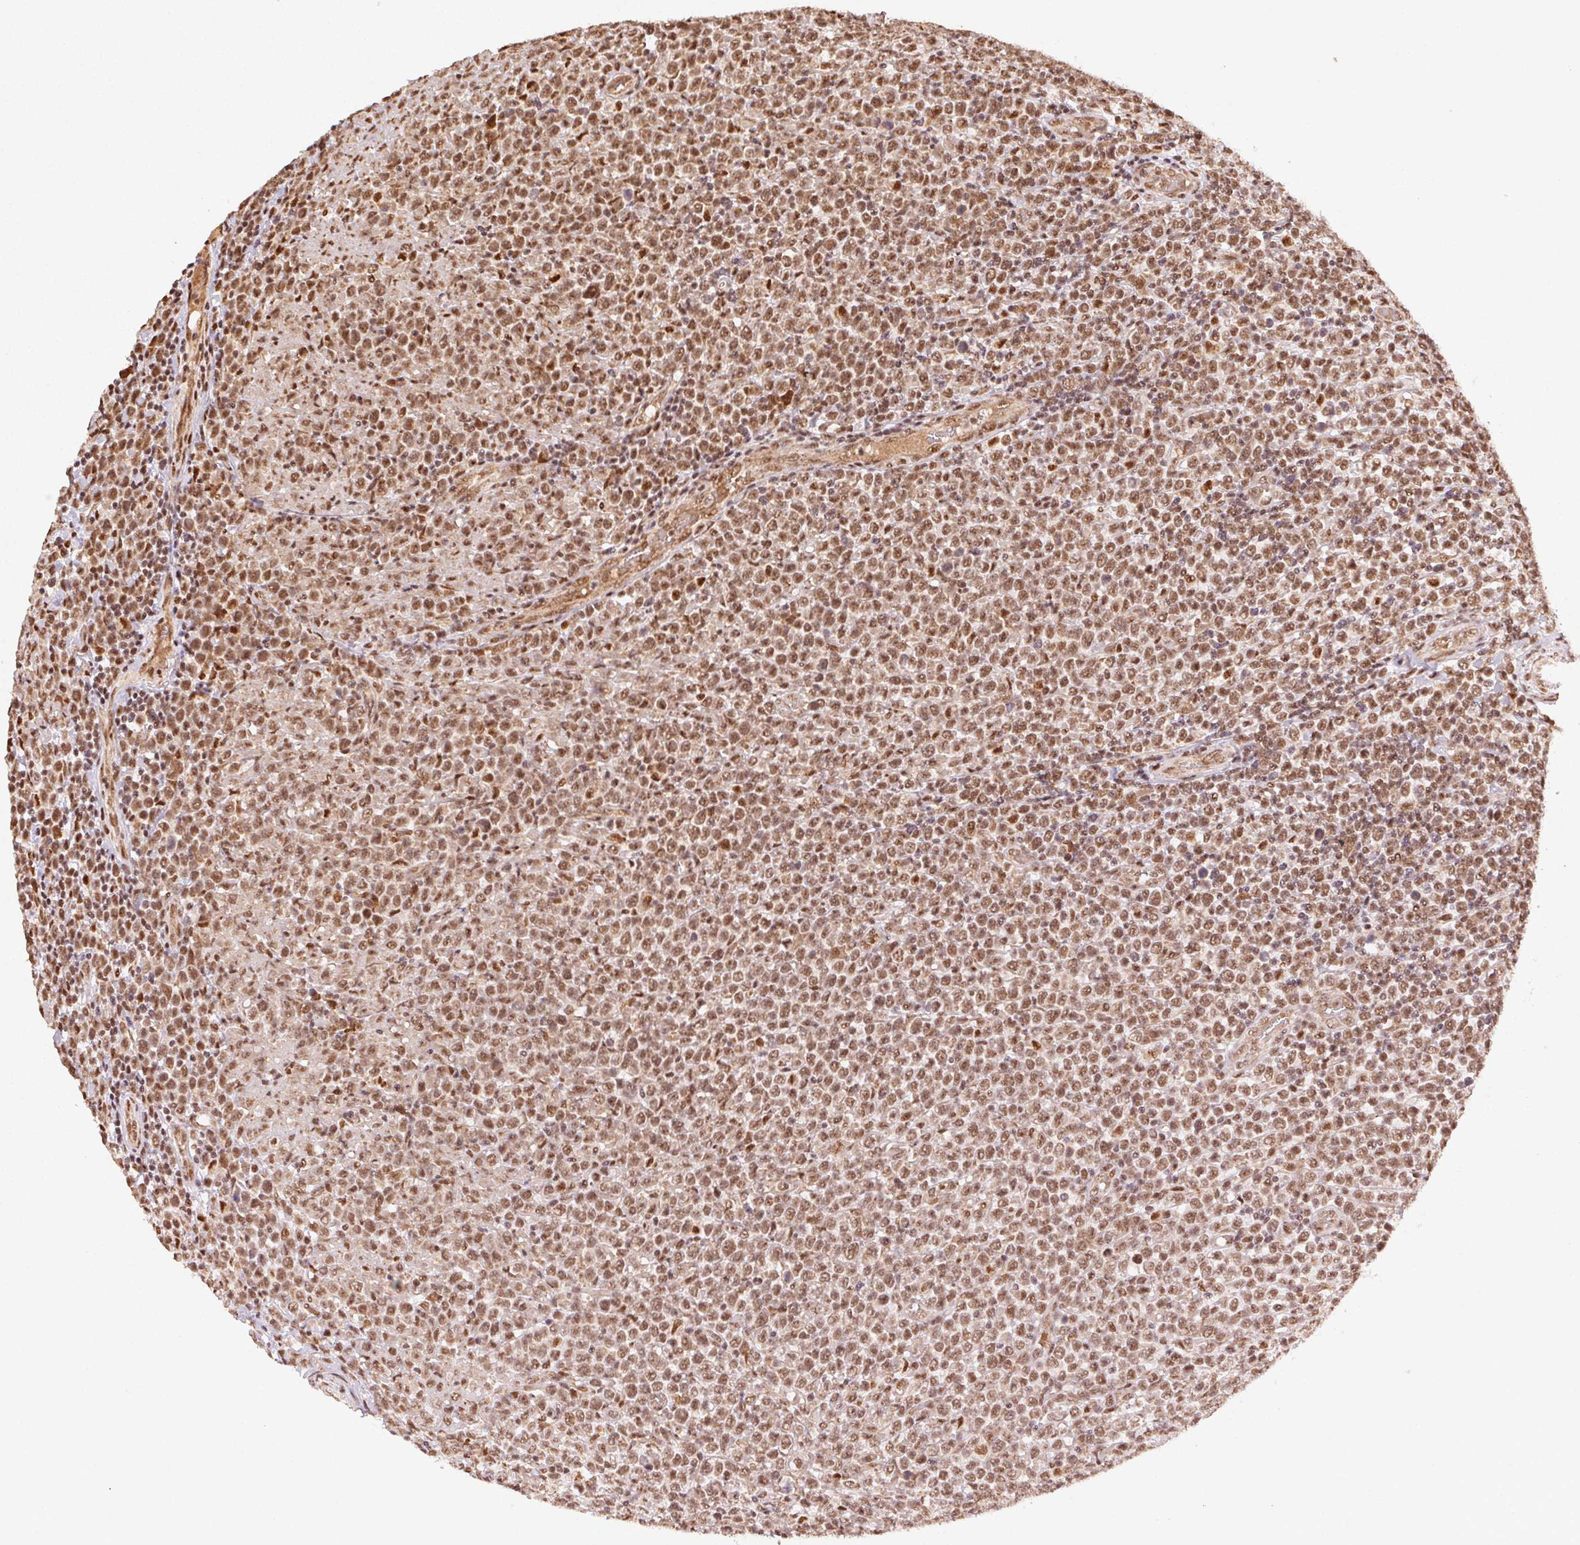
{"staining": {"intensity": "moderate", "quantity": ">75%", "location": "nuclear"}, "tissue": "lymphoma", "cell_type": "Tumor cells", "image_type": "cancer", "snomed": [{"axis": "morphology", "description": "Malignant lymphoma, non-Hodgkin's type, High grade"}, {"axis": "topography", "description": "Soft tissue"}], "caption": "High-grade malignant lymphoma, non-Hodgkin's type tissue displays moderate nuclear expression in approximately >75% of tumor cells, visualized by immunohistochemistry.", "gene": "TREML4", "patient": {"sex": "female", "age": 56}}